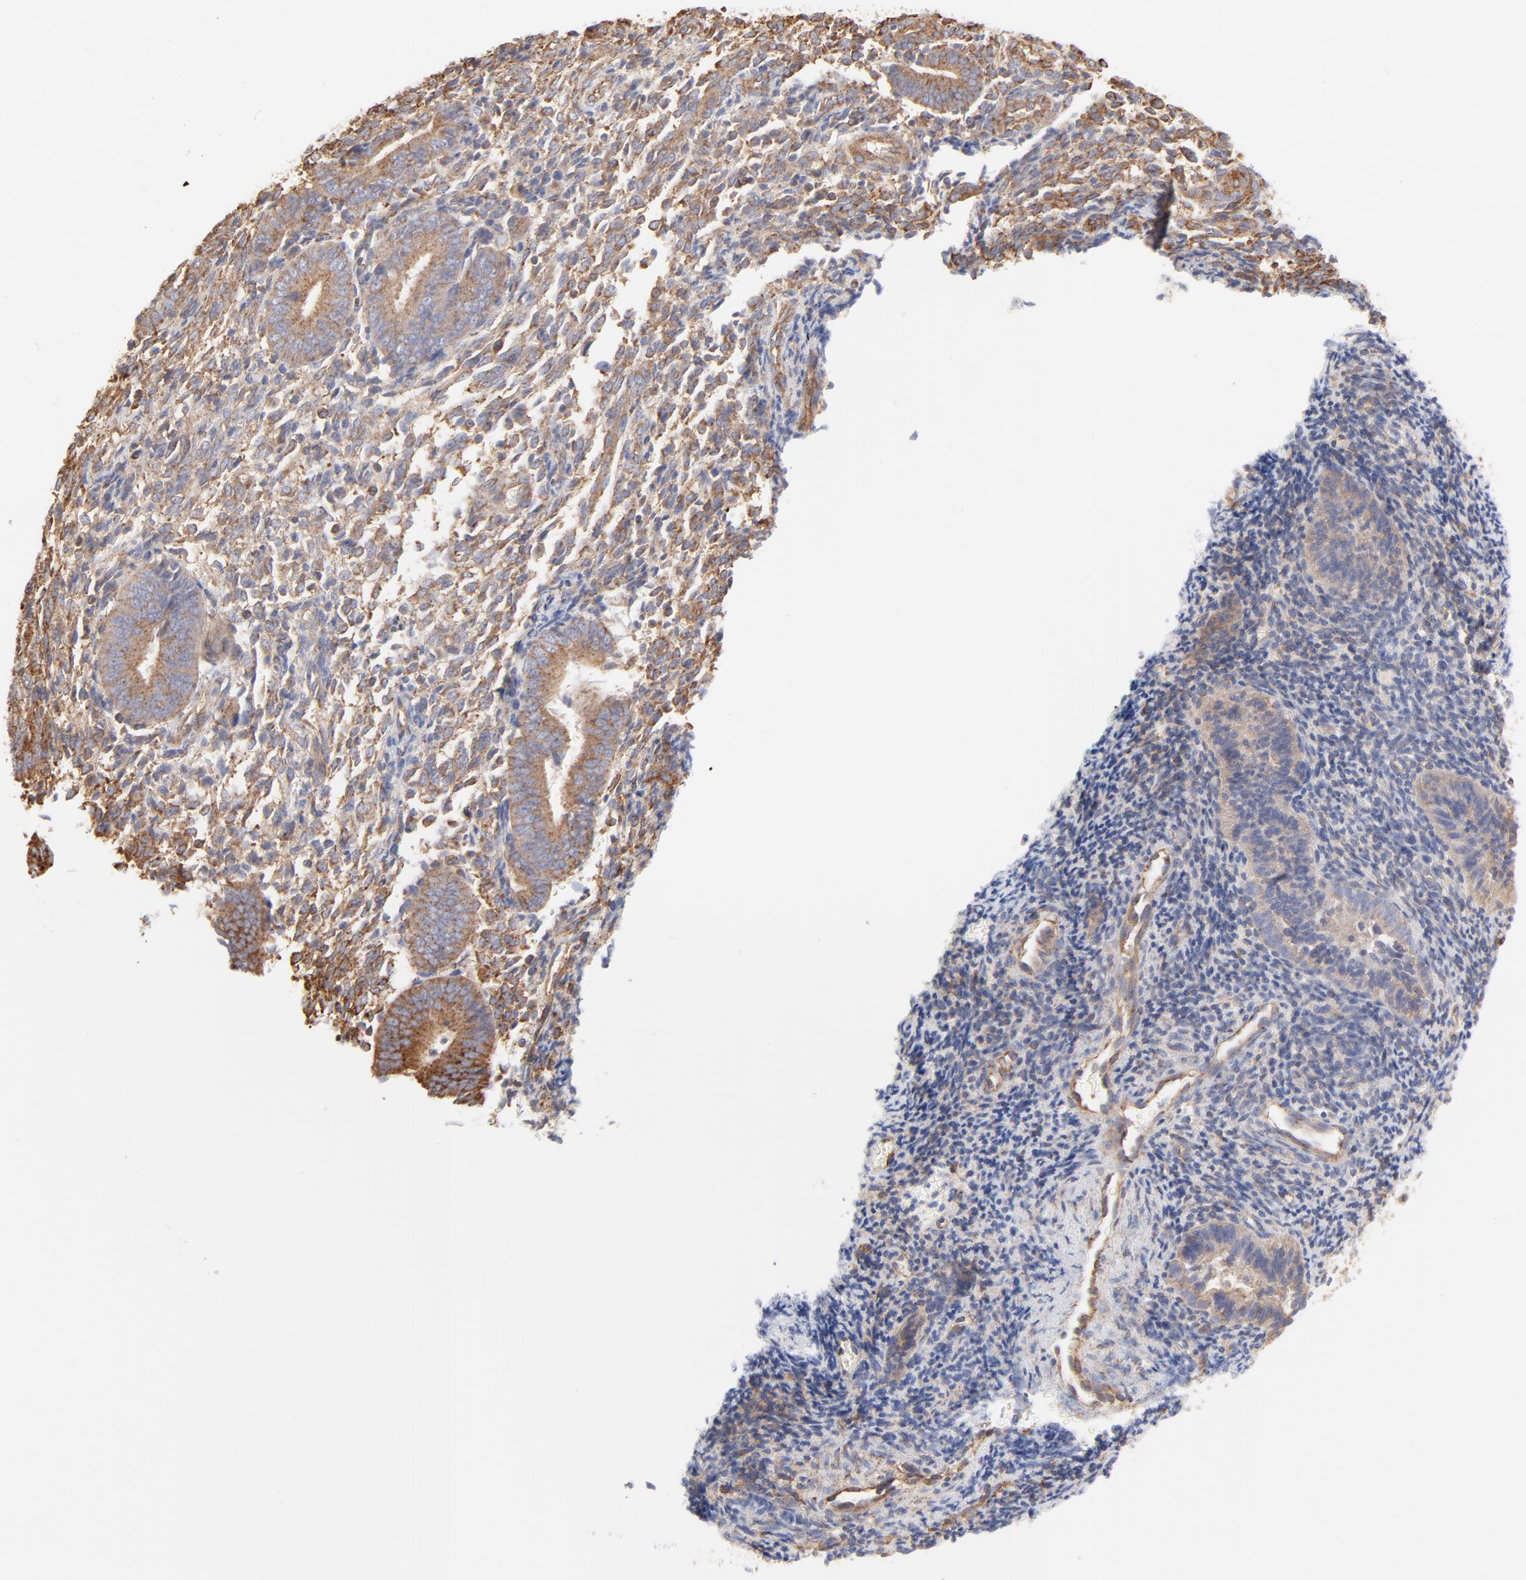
{"staining": {"intensity": "moderate", "quantity": ">75%", "location": "cytoplasmic/membranous"}, "tissue": "endometrium", "cell_type": "Cells in endometrial stroma", "image_type": "normal", "snomed": [{"axis": "morphology", "description": "Normal tissue, NOS"}, {"axis": "topography", "description": "Uterus"}, {"axis": "topography", "description": "Endometrium"}], "caption": "An IHC image of unremarkable tissue is shown. Protein staining in brown labels moderate cytoplasmic/membranous positivity in endometrium within cells in endometrial stroma. (DAB (3,3'-diaminobenzidine) IHC with brightfield microscopy, high magnification).", "gene": "CLTB", "patient": {"sex": "female", "age": 33}}